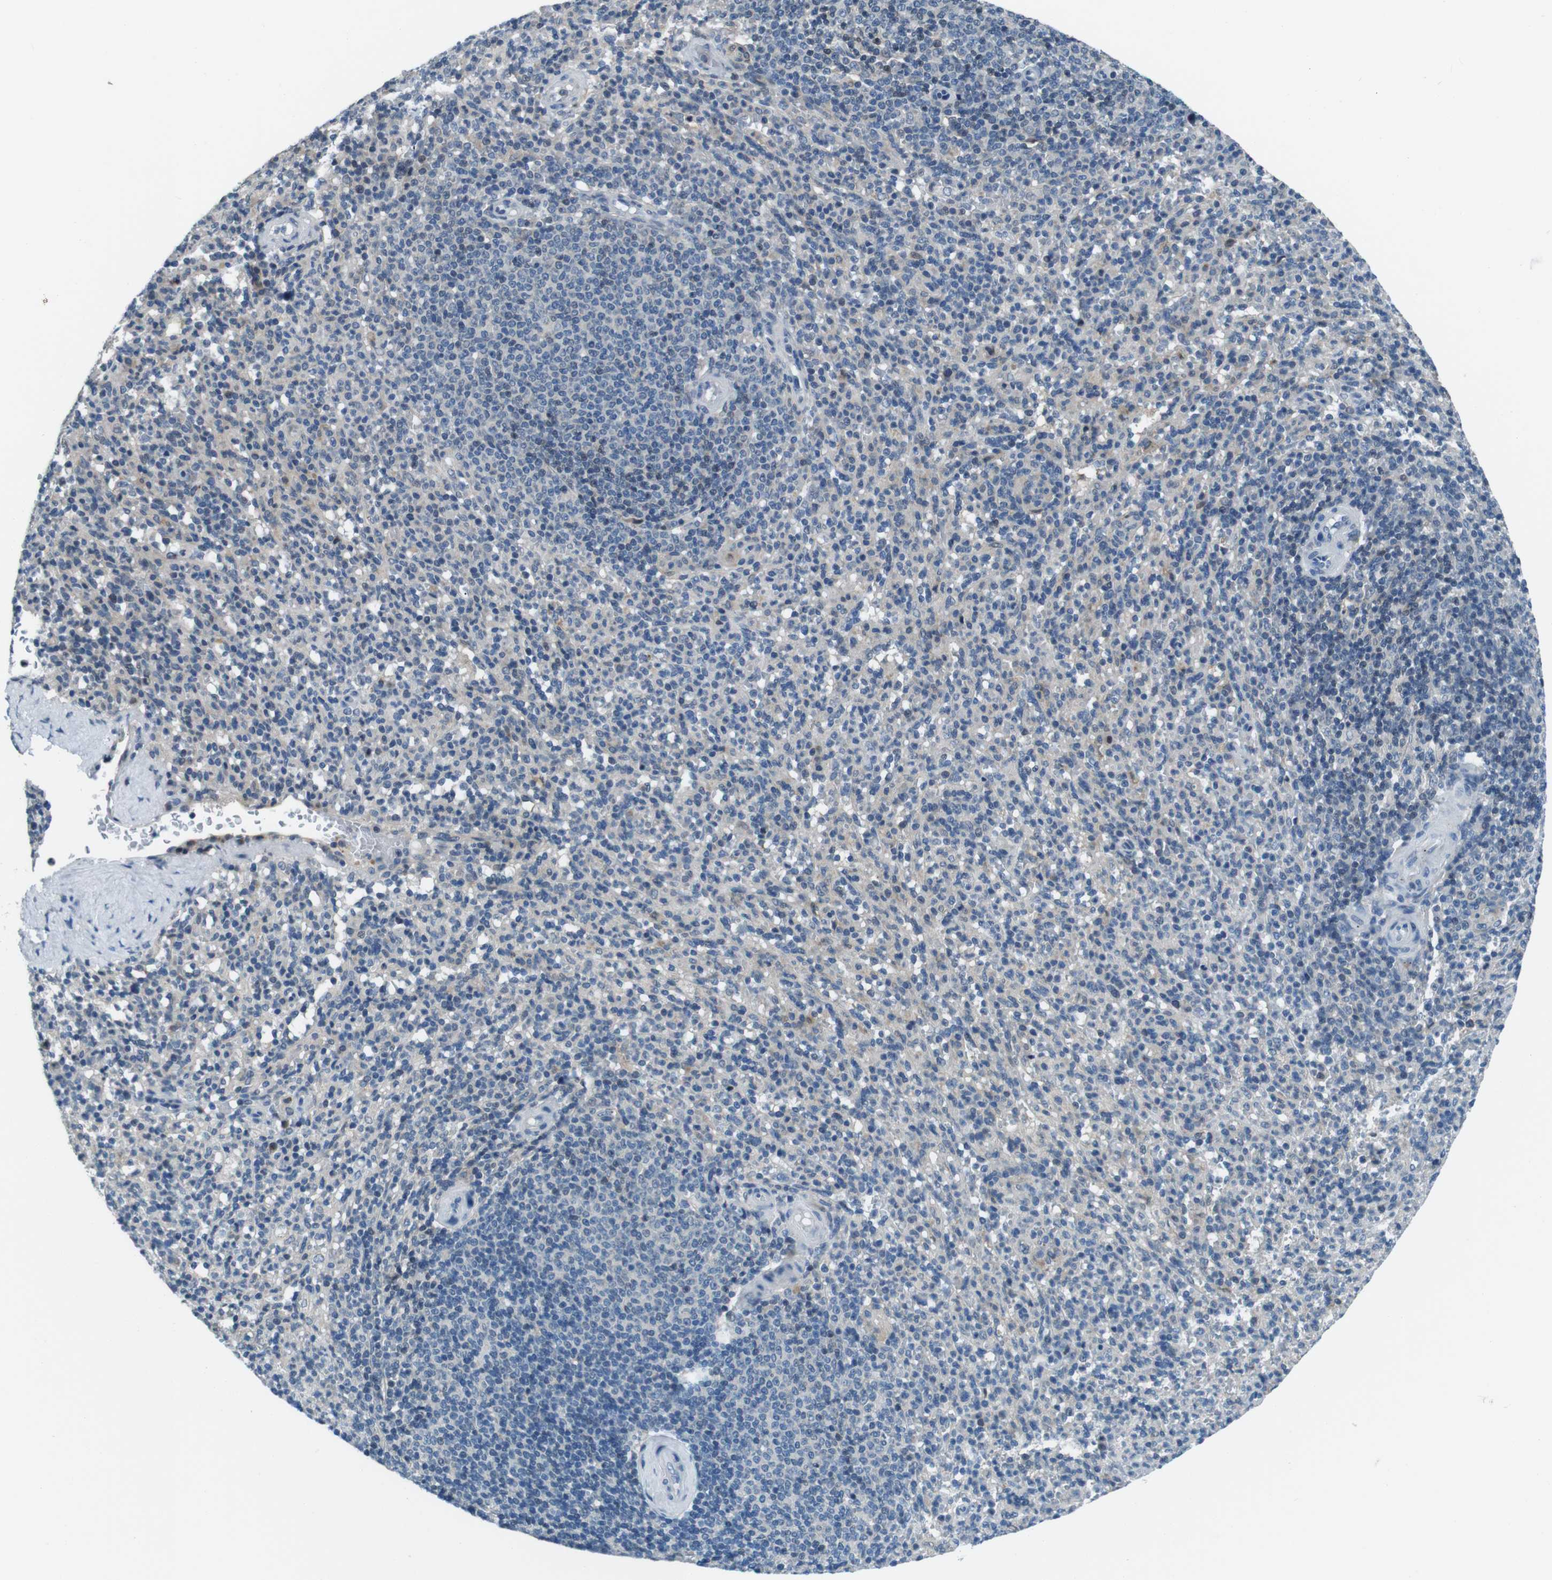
{"staining": {"intensity": "weak", "quantity": "<25%", "location": "cytoplasmic/membranous"}, "tissue": "spleen", "cell_type": "Cells in red pulp", "image_type": "normal", "snomed": [{"axis": "morphology", "description": "Normal tissue, NOS"}, {"axis": "topography", "description": "Spleen"}], "caption": "This is a histopathology image of IHC staining of normal spleen, which shows no staining in cells in red pulp. (Brightfield microscopy of DAB (3,3'-diaminobenzidine) IHC at high magnification).", "gene": "LRP5", "patient": {"sex": "male", "age": 36}}